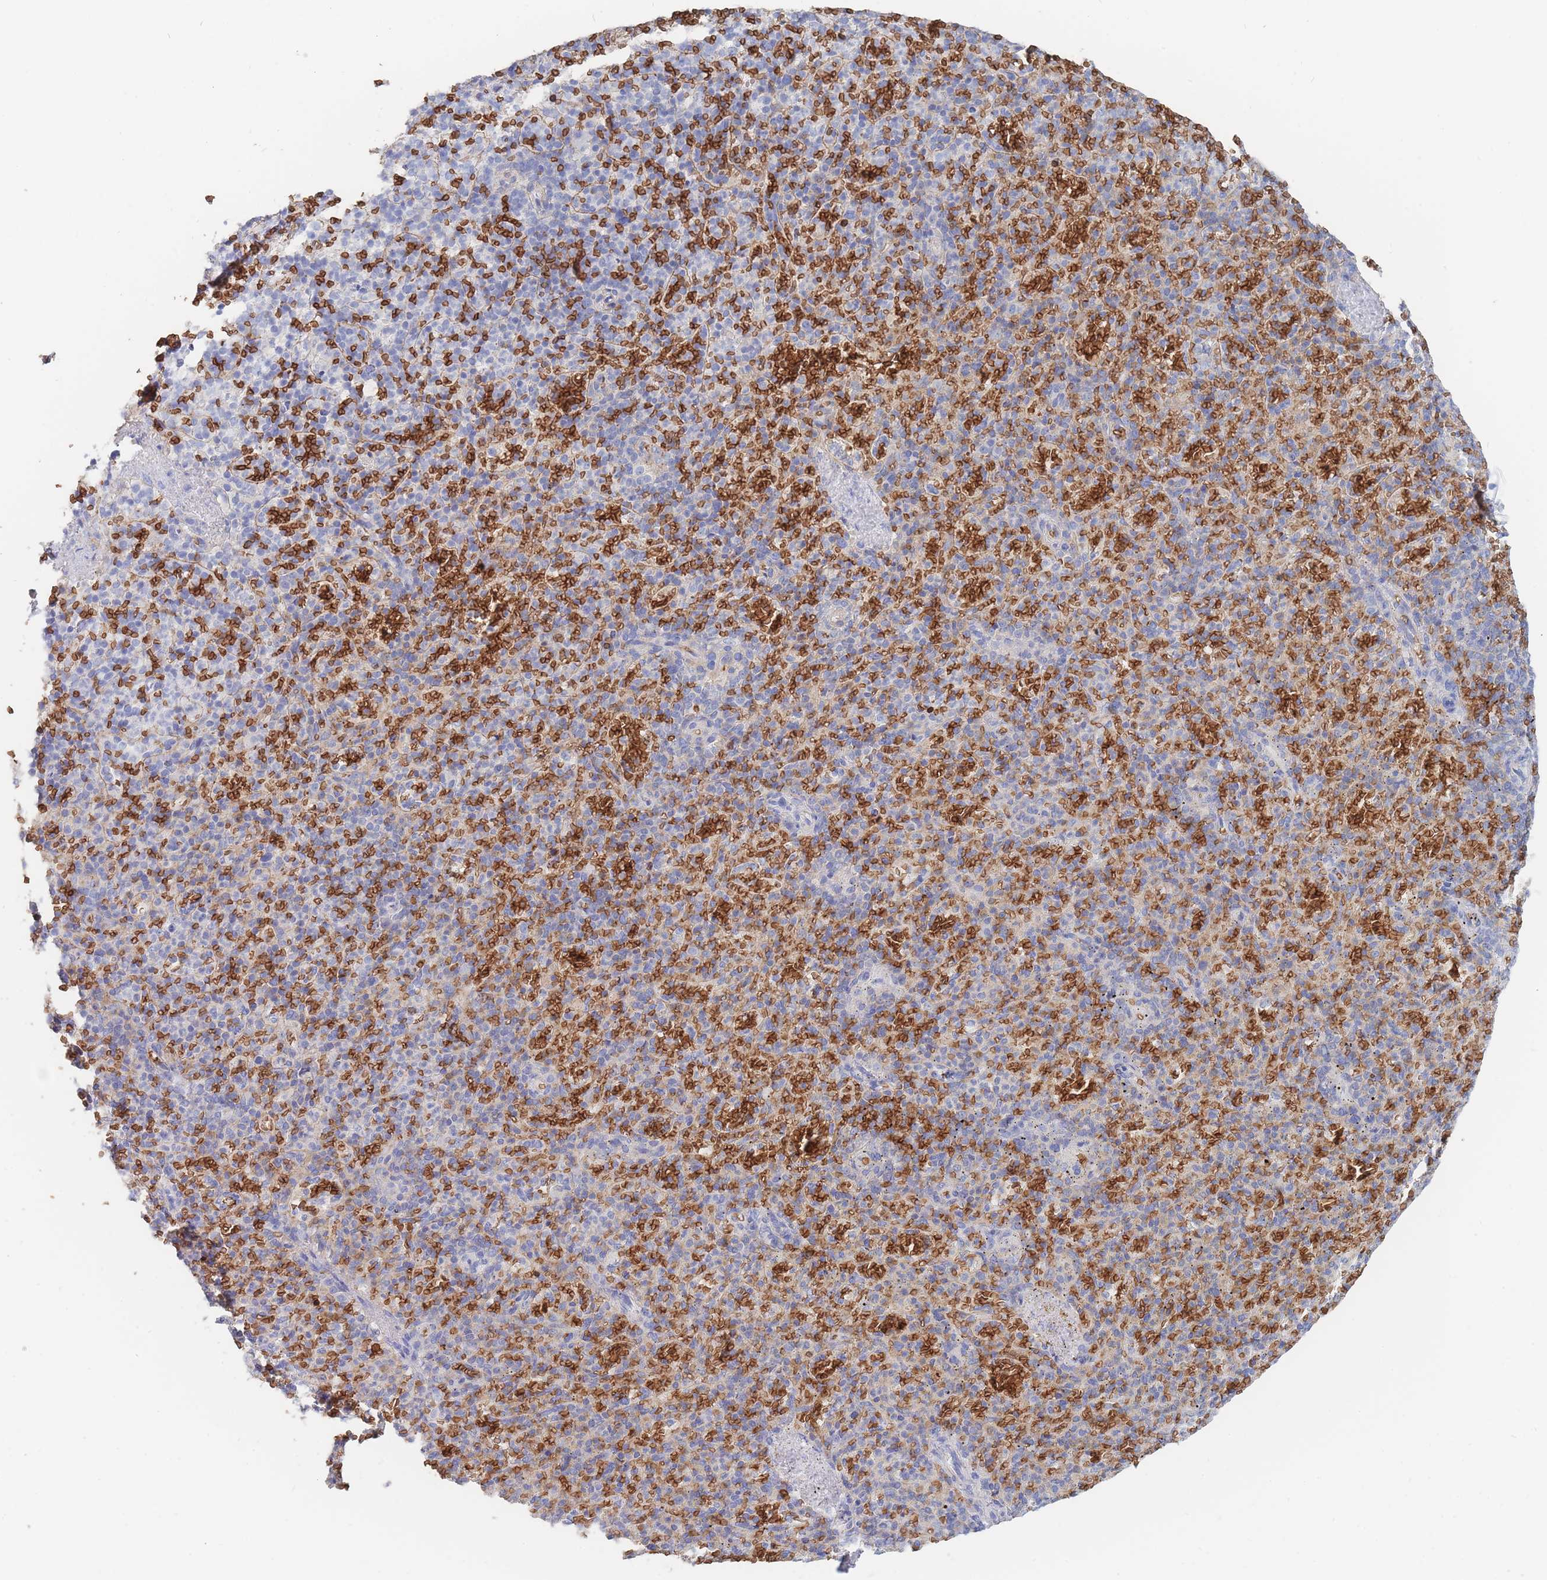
{"staining": {"intensity": "negative", "quantity": "none", "location": "none"}, "tissue": "spleen", "cell_type": "Cells in red pulp", "image_type": "normal", "snomed": [{"axis": "morphology", "description": "Normal tissue, NOS"}, {"axis": "topography", "description": "Spleen"}], "caption": "Immunohistochemical staining of unremarkable spleen displays no significant staining in cells in red pulp.", "gene": "SLC2A1", "patient": {"sex": "female", "age": 74}}